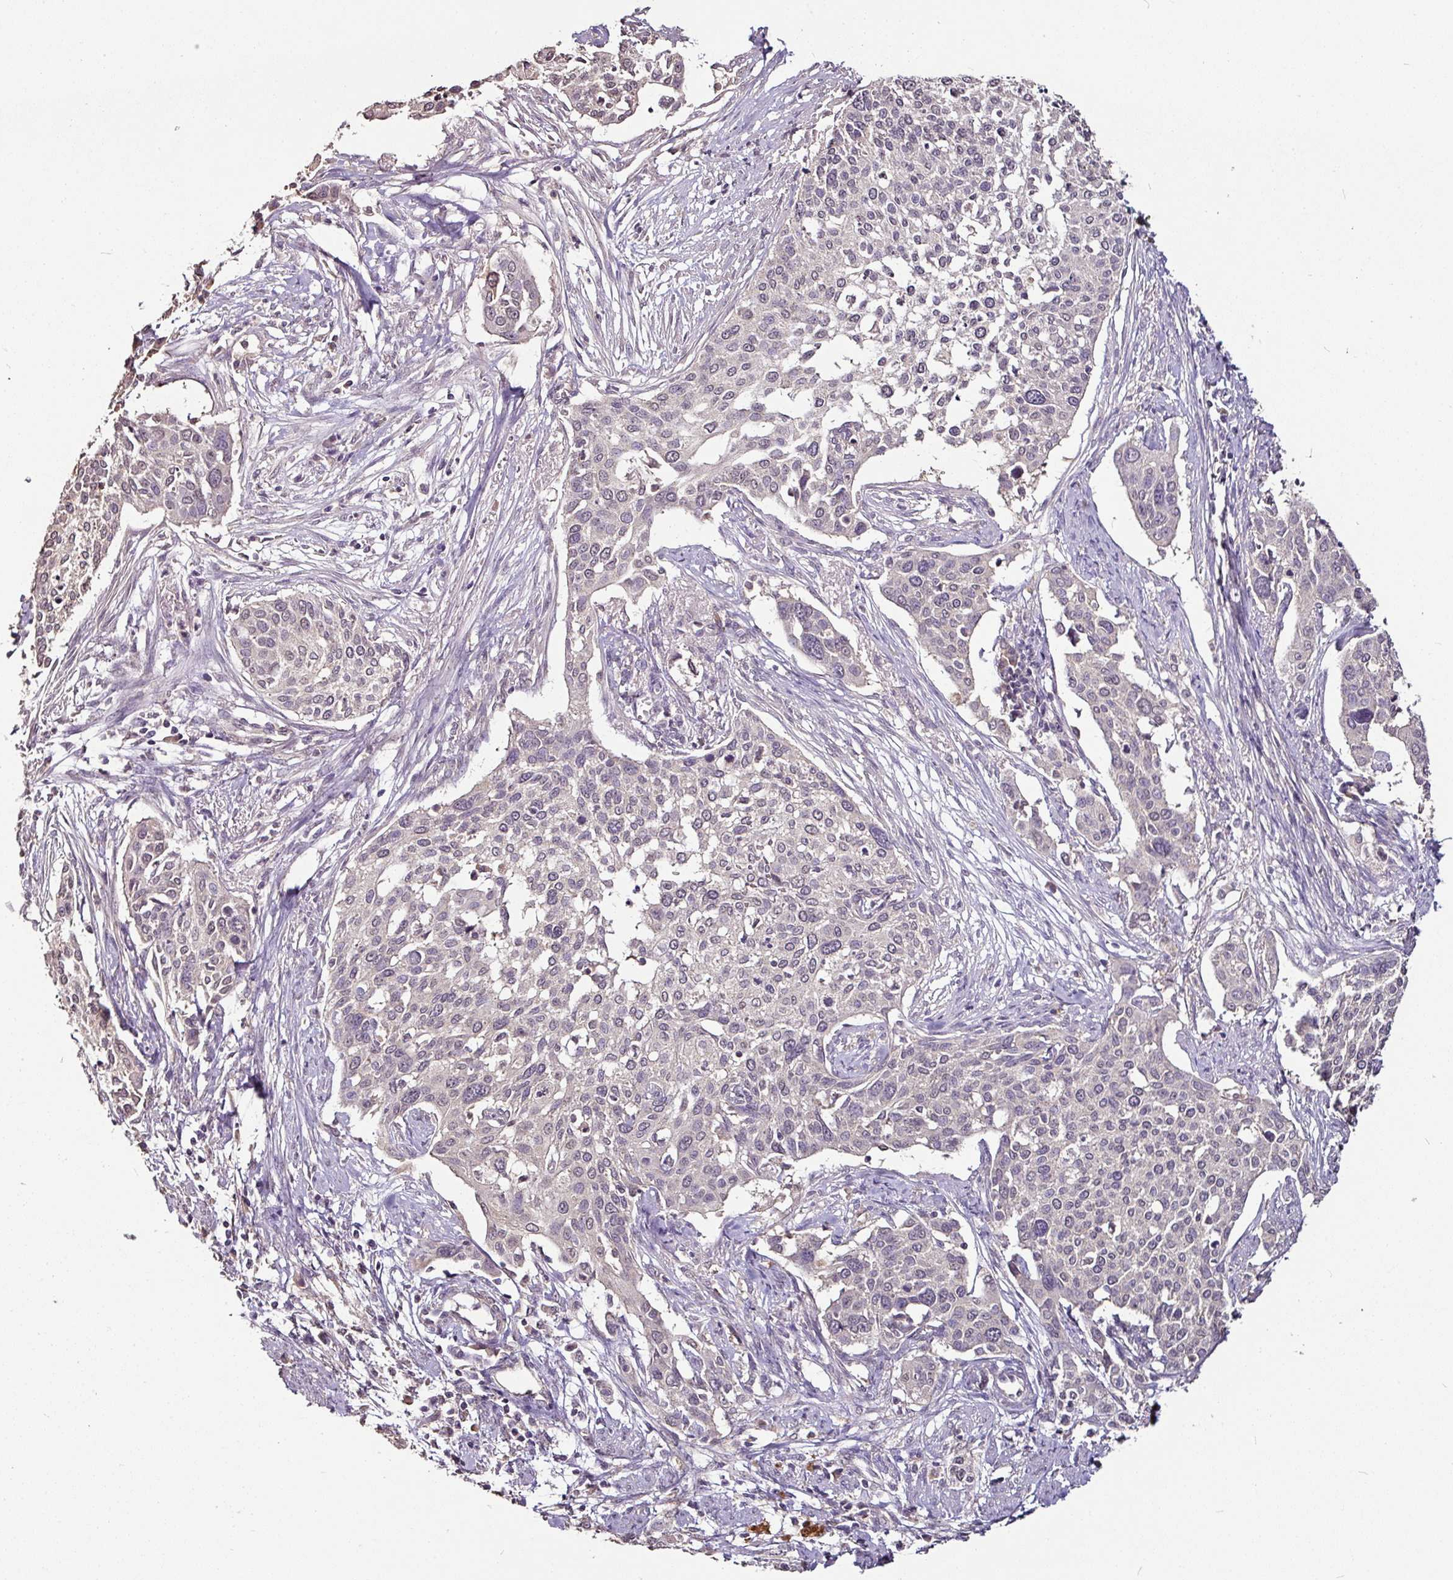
{"staining": {"intensity": "negative", "quantity": "none", "location": "none"}, "tissue": "cervical cancer", "cell_type": "Tumor cells", "image_type": "cancer", "snomed": [{"axis": "morphology", "description": "Squamous cell carcinoma, NOS"}, {"axis": "topography", "description": "Cervix"}], "caption": "A high-resolution histopathology image shows immunohistochemistry staining of cervical cancer (squamous cell carcinoma), which demonstrates no significant staining in tumor cells.", "gene": "RPL38", "patient": {"sex": "female", "age": 44}}